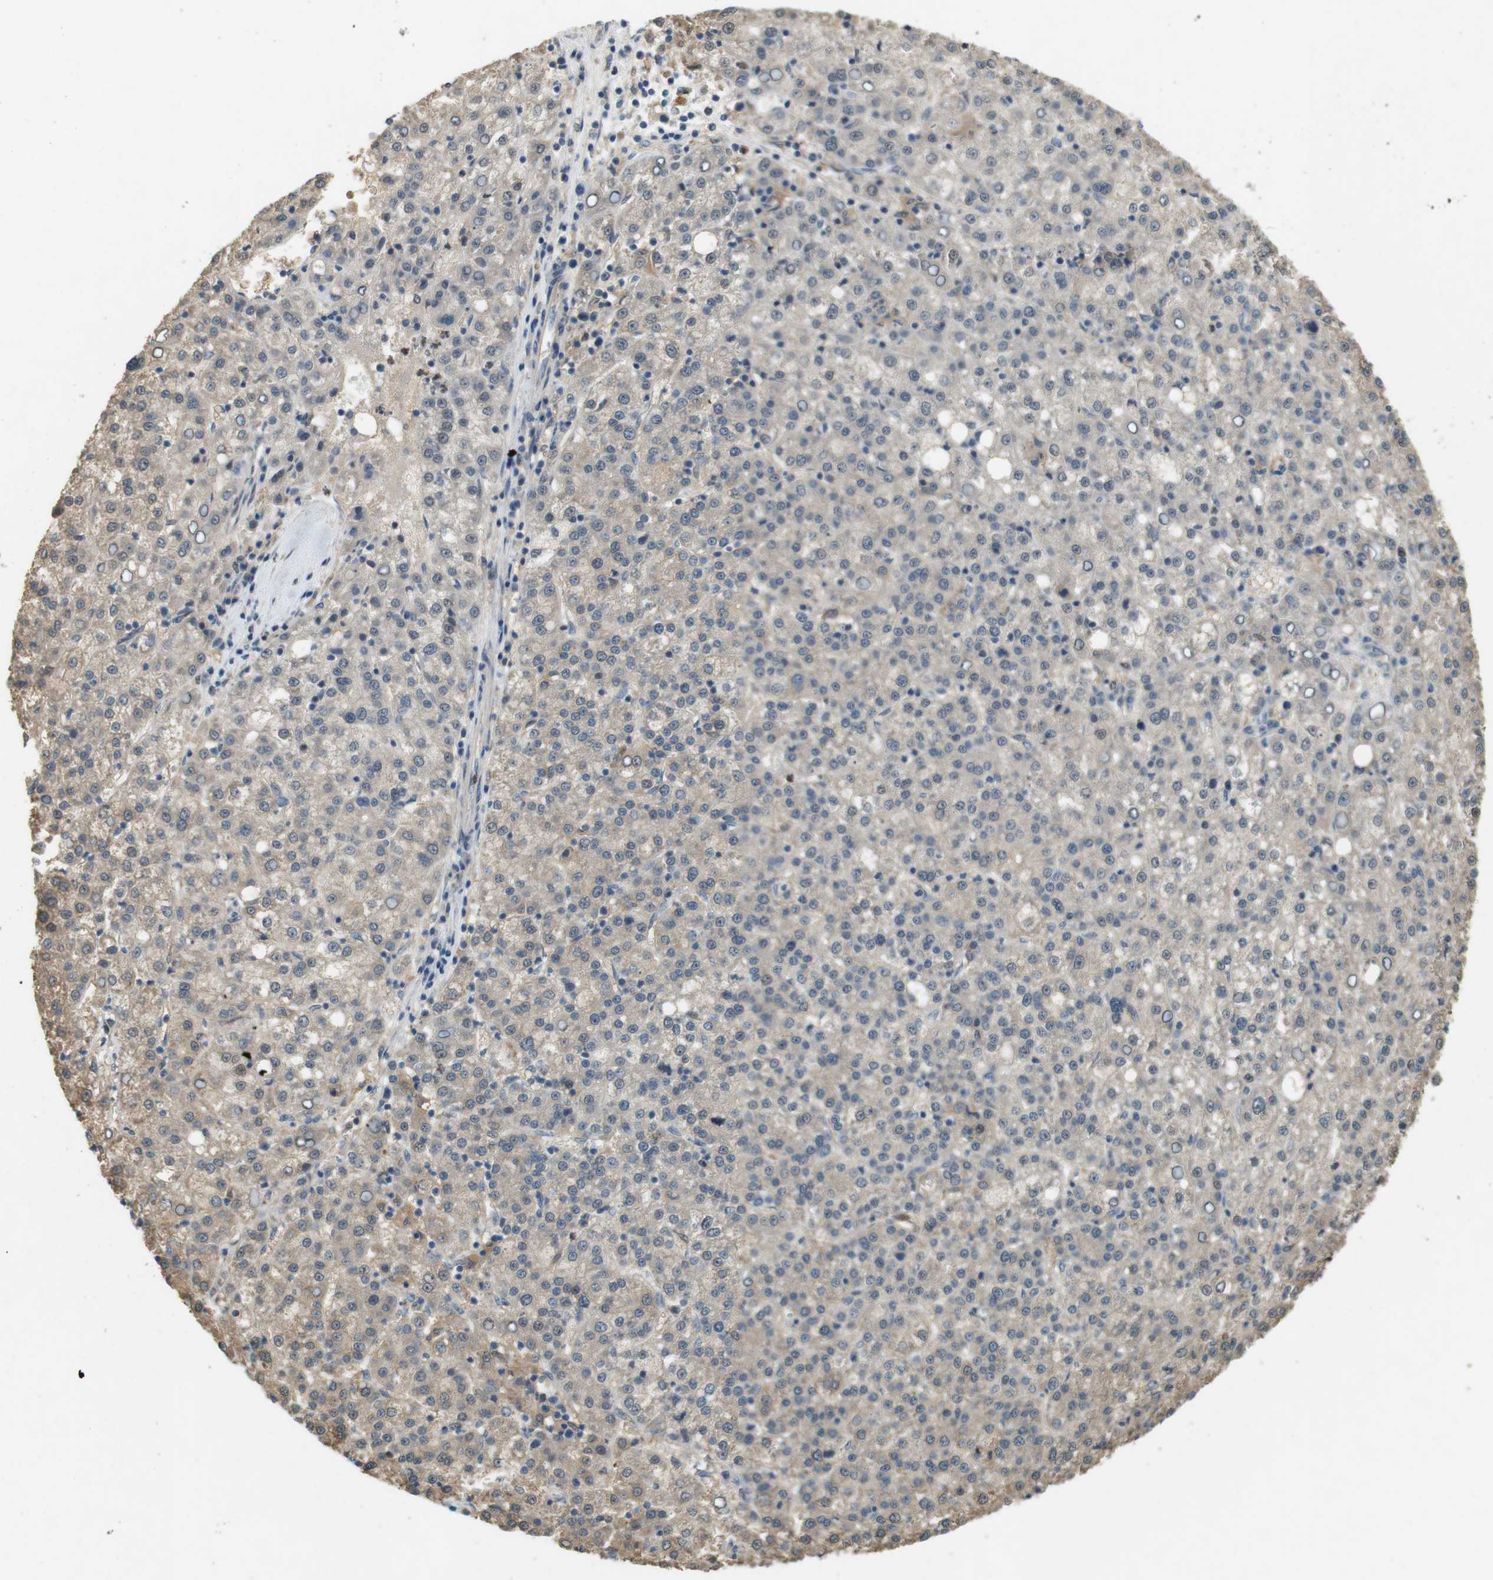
{"staining": {"intensity": "weak", "quantity": "25%-75%", "location": "cytoplasmic/membranous"}, "tissue": "liver cancer", "cell_type": "Tumor cells", "image_type": "cancer", "snomed": [{"axis": "morphology", "description": "Carcinoma, Hepatocellular, NOS"}, {"axis": "topography", "description": "Liver"}], "caption": "DAB immunohistochemical staining of liver cancer (hepatocellular carcinoma) demonstrates weak cytoplasmic/membranous protein staining in about 25%-75% of tumor cells.", "gene": "CDK14", "patient": {"sex": "female", "age": 58}}